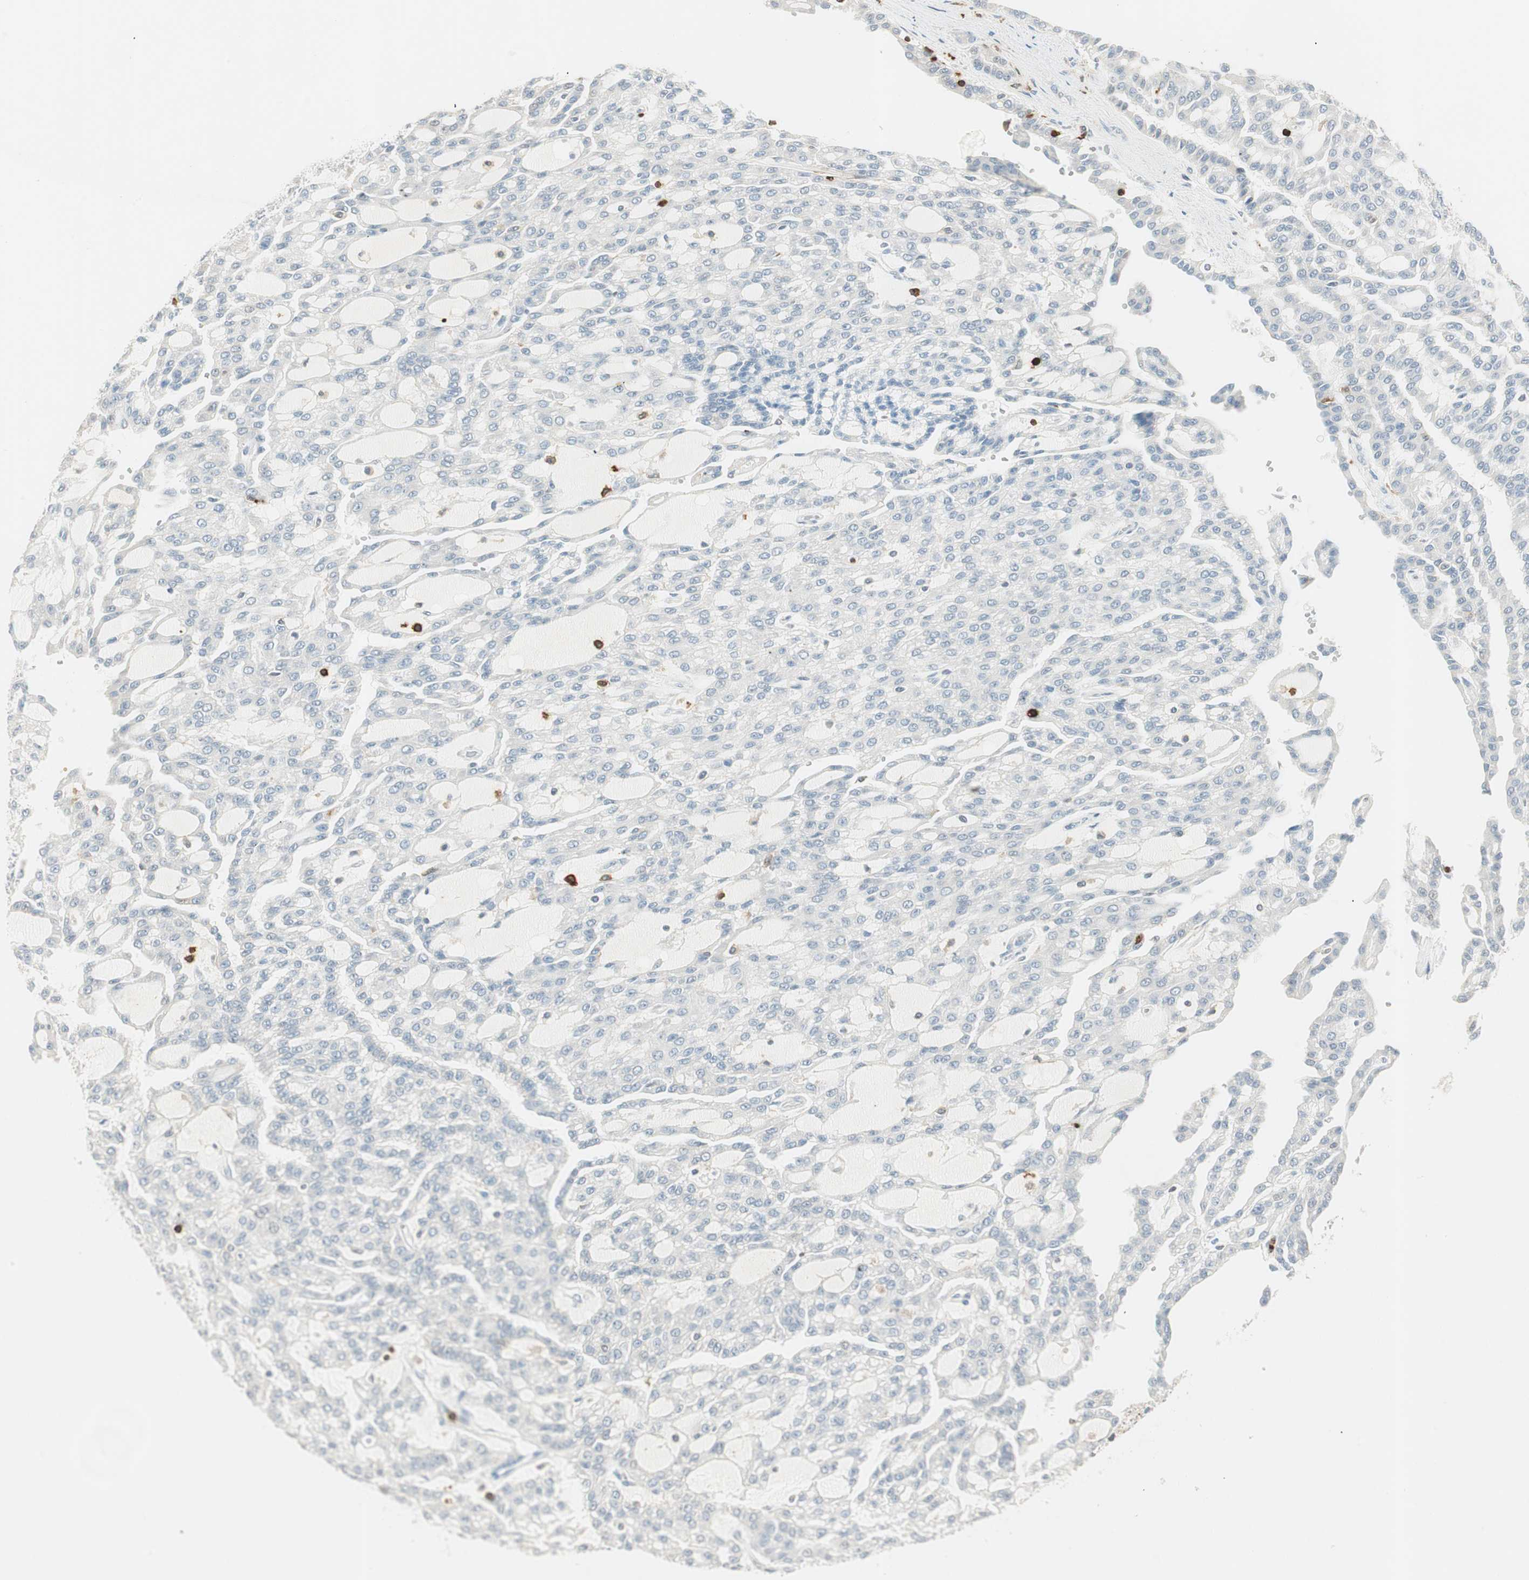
{"staining": {"intensity": "negative", "quantity": "none", "location": "none"}, "tissue": "renal cancer", "cell_type": "Tumor cells", "image_type": "cancer", "snomed": [{"axis": "morphology", "description": "Adenocarcinoma, NOS"}, {"axis": "topography", "description": "Kidney"}], "caption": "This is an IHC photomicrograph of renal cancer. There is no expression in tumor cells.", "gene": "HPGD", "patient": {"sex": "male", "age": 63}}